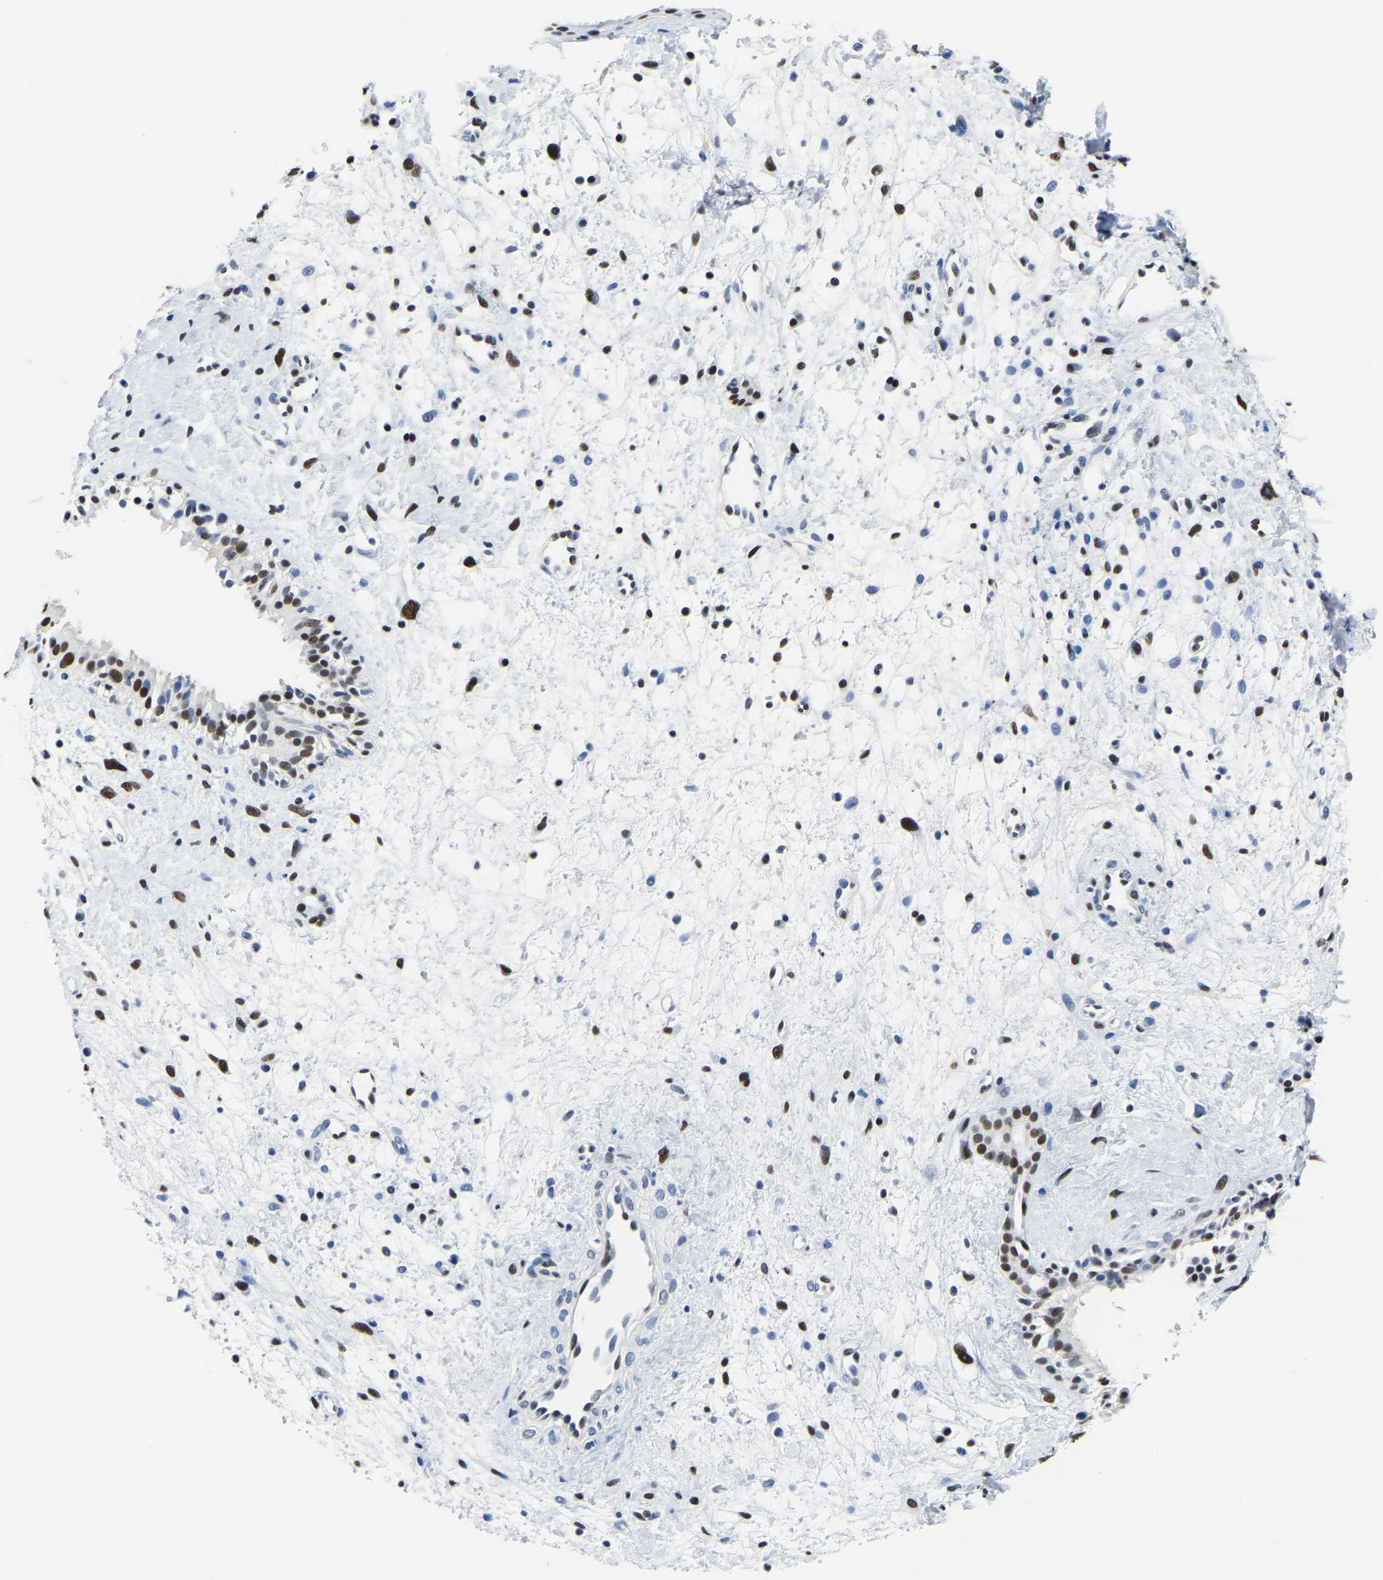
{"staining": {"intensity": "strong", "quantity": ">75%", "location": "nuclear"}, "tissue": "nasopharynx", "cell_type": "Respiratory epithelial cells", "image_type": "normal", "snomed": [{"axis": "morphology", "description": "Normal tissue, NOS"}, {"axis": "topography", "description": "Nasopharynx"}], "caption": "Immunohistochemistry (IHC) (DAB) staining of normal nasopharynx reveals strong nuclear protein positivity in approximately >75% of respiratory epithelial cells.", "gene": "UBA1", "patient": {"sex": "male", "age": 22}}